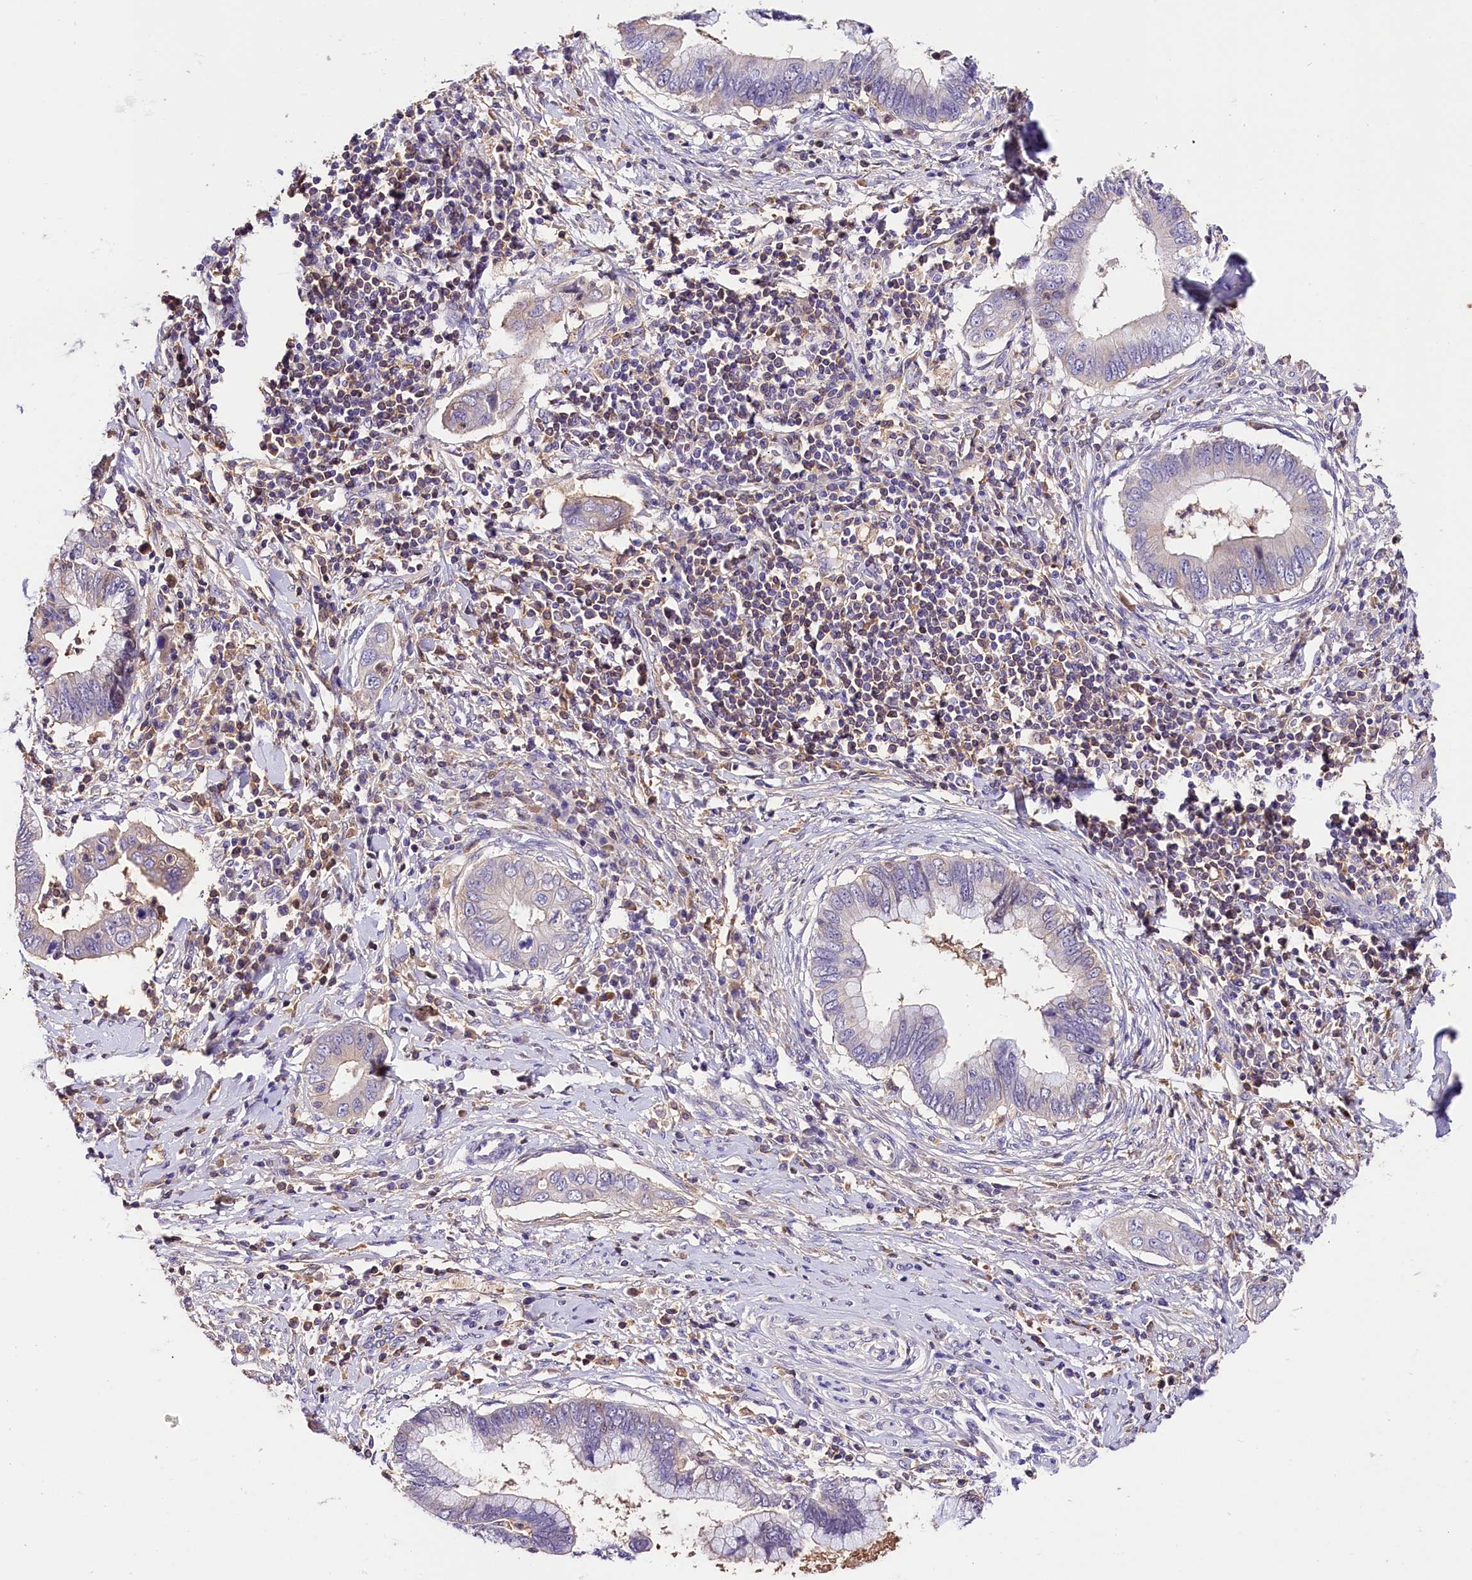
{"staining": {"intensity": "negative", "quantity": "none", "location": "none"}, "tissue": "cervical cancer", "cell_type": "Tumor cells", "image_type": "cancer", "snomed": [{"axis": "morphology", "description": "Adenocarcinoma, NOS"}, {"axis": "topography", "description": "Cervix"}], "caption": "This is an immunohistochemistry (IHC) photomicrograph of human adenocarcinoma (cervical). There is no staining in tumor cells.", "gene": "ARMC6", "patient": {"sex": "female", "age": 44}}